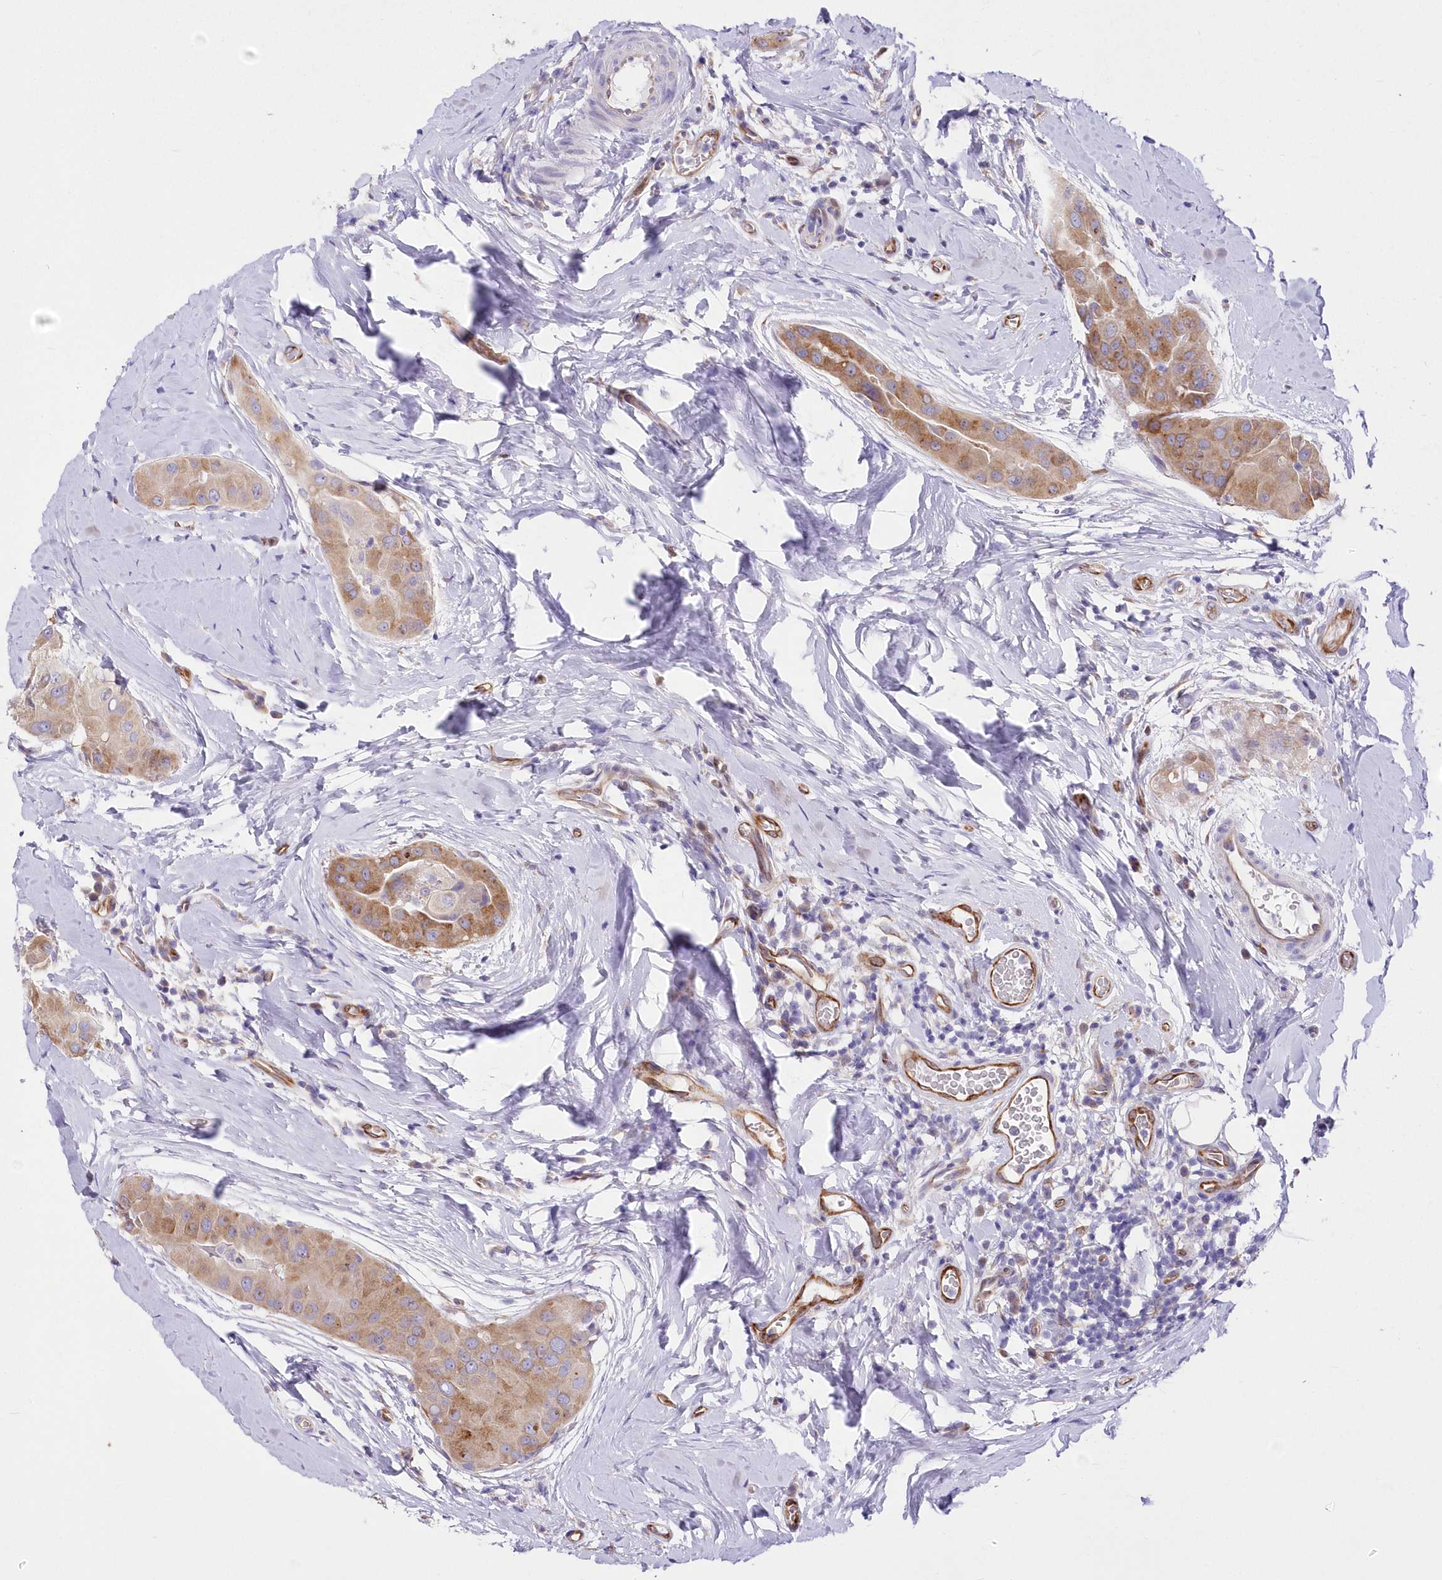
{"staining": {"intensity": "moderate", "quantity": "25%-75%", "location": "cytoplasmic/membranous"}, "tissue": "thyroid cancer", "cell_type": "Tumor cells", "image_type": "cancer", "snomed": [{"axis": "morphology", "description": "Papillary adenocarcinoma, NOS"}, {"axis": "topography", "description": "Thyroid gland"}], "caption": "Tumor cells exhibit medium levels of moderate cytoplasmic/membranous staining in about 25%-75% of cells in thyroid cancer. (Brightfield microscopy of DAB IHC at high magnification).", "gene": "YTHDC2", "patient": {"sex": "male", "age": 33}}